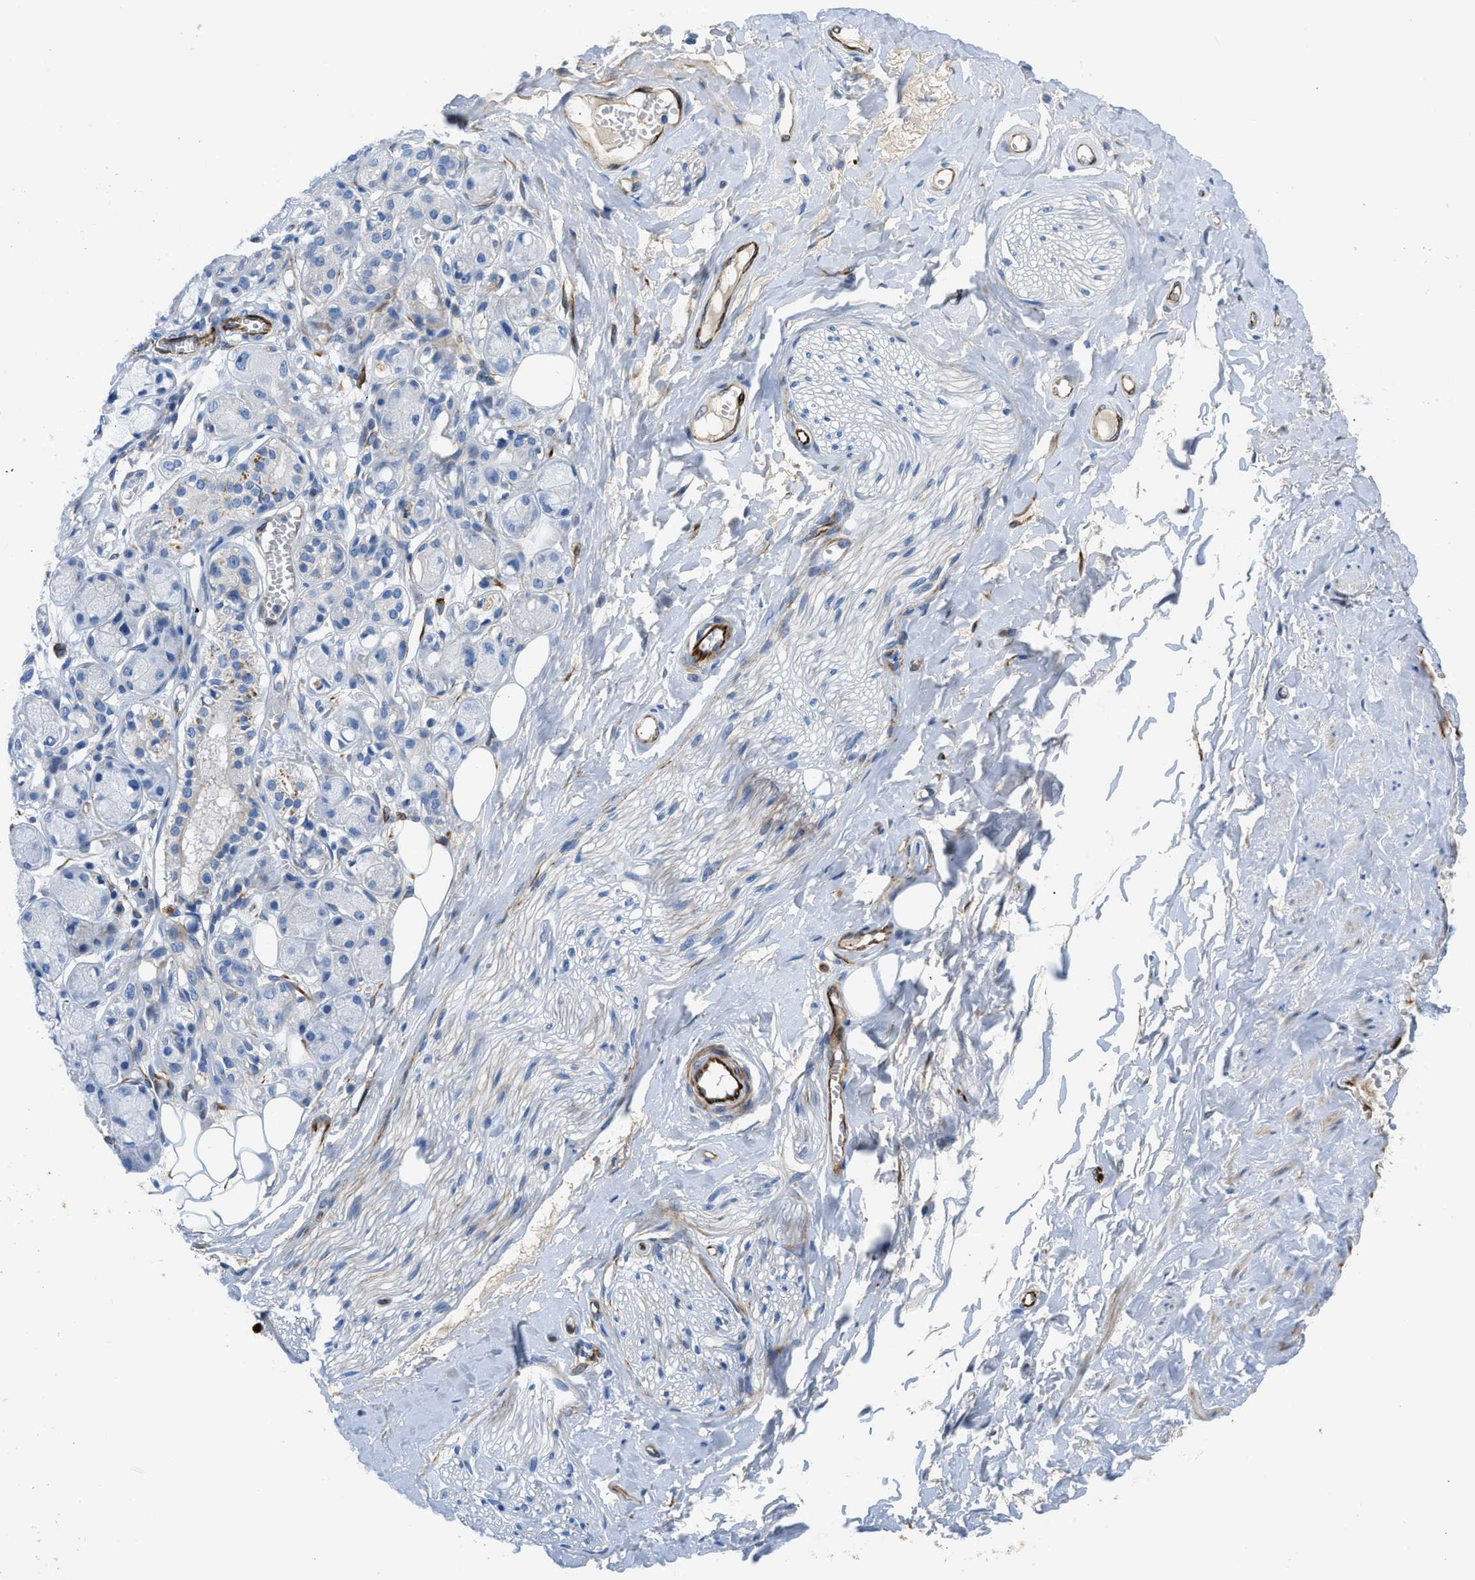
{"staining": {"intensity": "negative", "quantity": "none", "location": "none"}, "tissue": "adipose tissue", "cell_type": "Adipocytes", "image_type": "normal", "snomed": [{"axis": "morphology", "description": "Normal tissue, NOS"}, {"axis": "morphology", "description": "Inflammation, NOS"}, {"axis": "topography", "description": "Salivary gland"}, {"axis": "topography", "description": "Peripheral nerve tissue"}], "caption": "Immunohistochemistry image of benign adipose tissue: adipose tissue stained with DAB displays no significant protein expression in adipocytes.", "gene": "XCR1", "patient": {"sex": "female", "age": 75}}